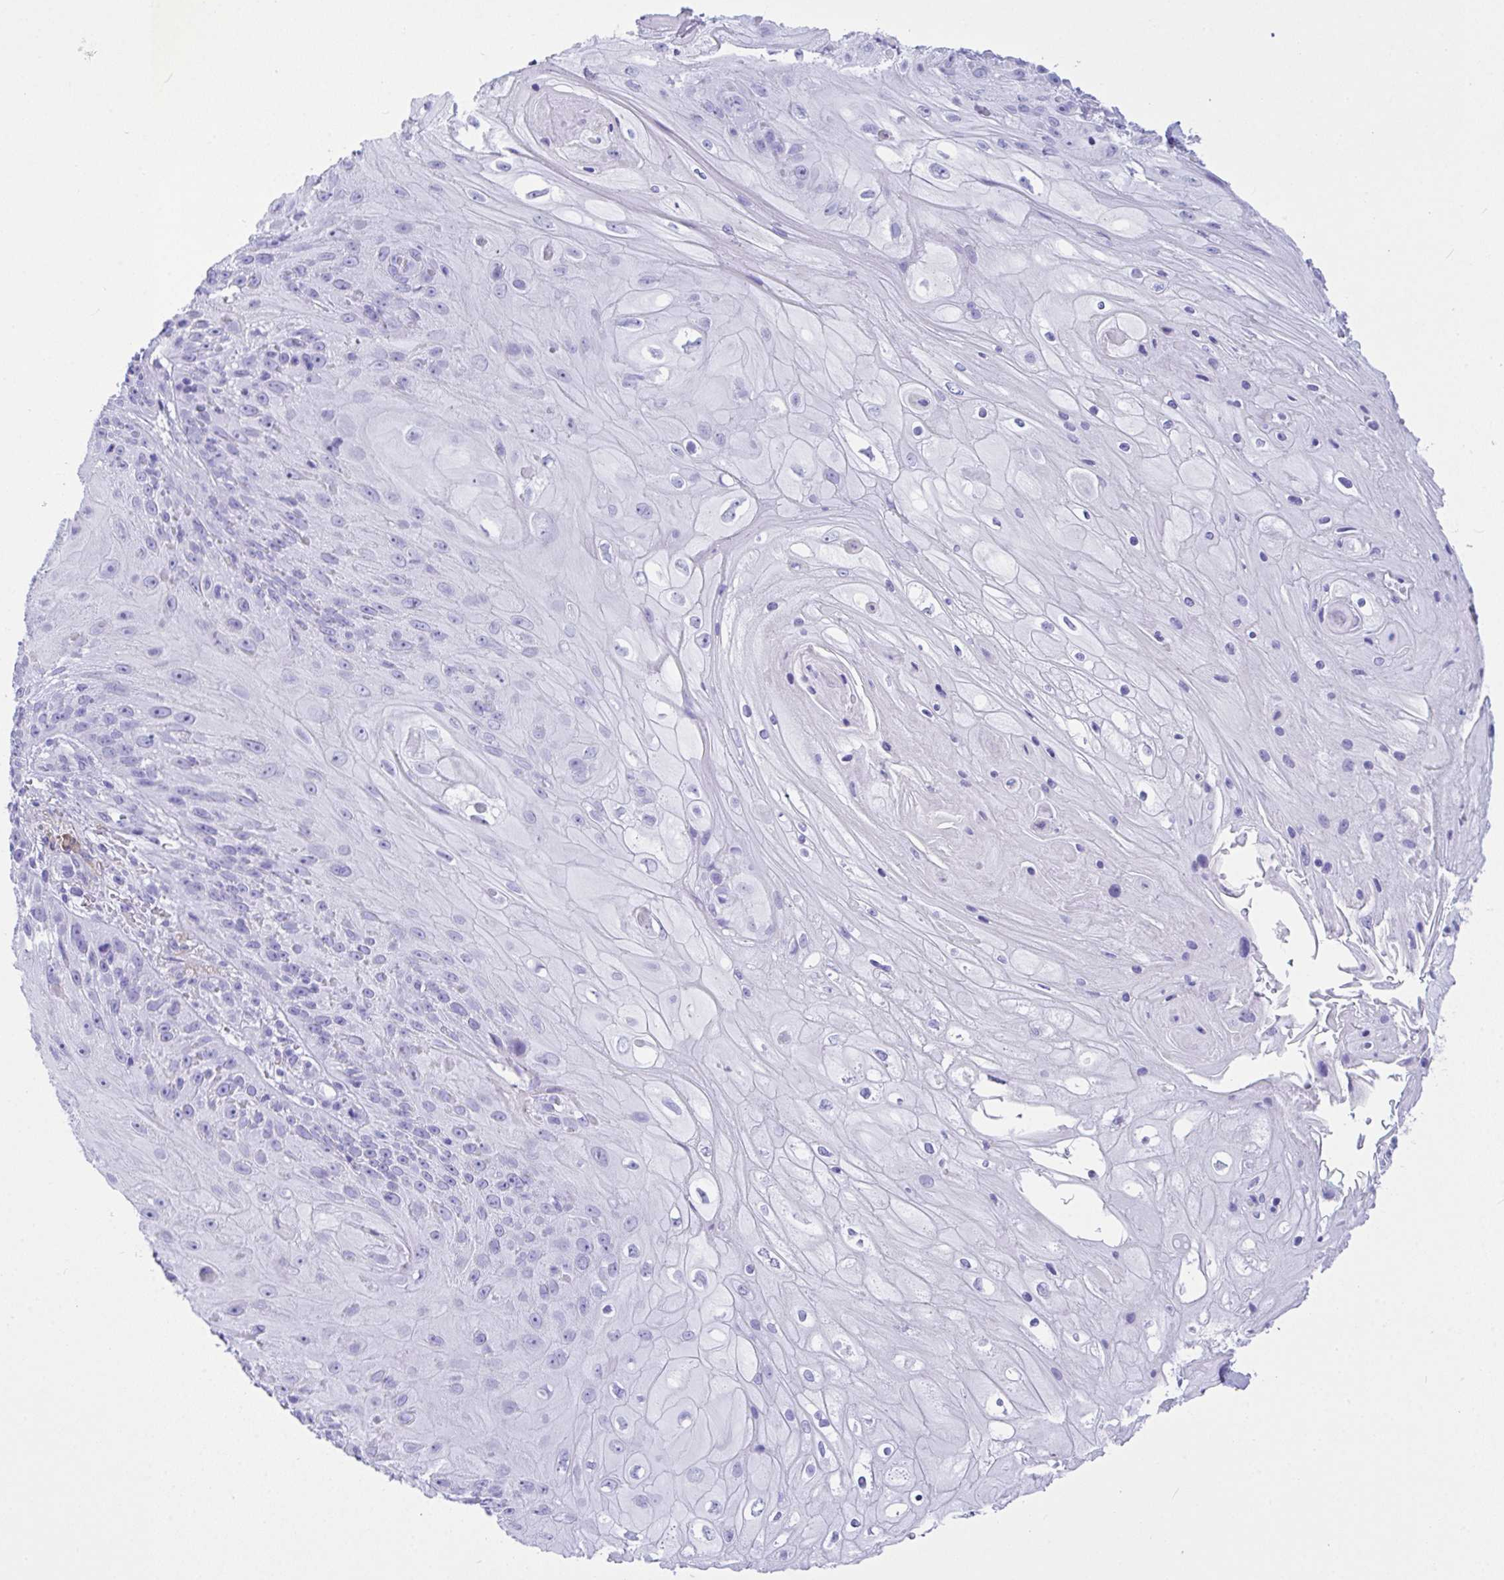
{"staining": {"intensity": "negative", "quantity": "none", "location": "none"}, "tissue": "skin cancer", "cell_type": "Tumor cells", "image_type": "cancer", "snomed": [{"axis": "morphology", "description": "Squamous cell carcinoma, NOS"}, {"axis": "topography", "description": "Skin"}, {"axis": "topography", "description": "Vulva"}], "caption": "Tumor cells are negative for brown protein staining in skin cancer. (DAB (3,3'-diaminobenzidine) immunohistochemistry (IHC) with hematoxylin counter stain).", "gene": "BEST4", "patient": {"sex": "female", "age": 76}}